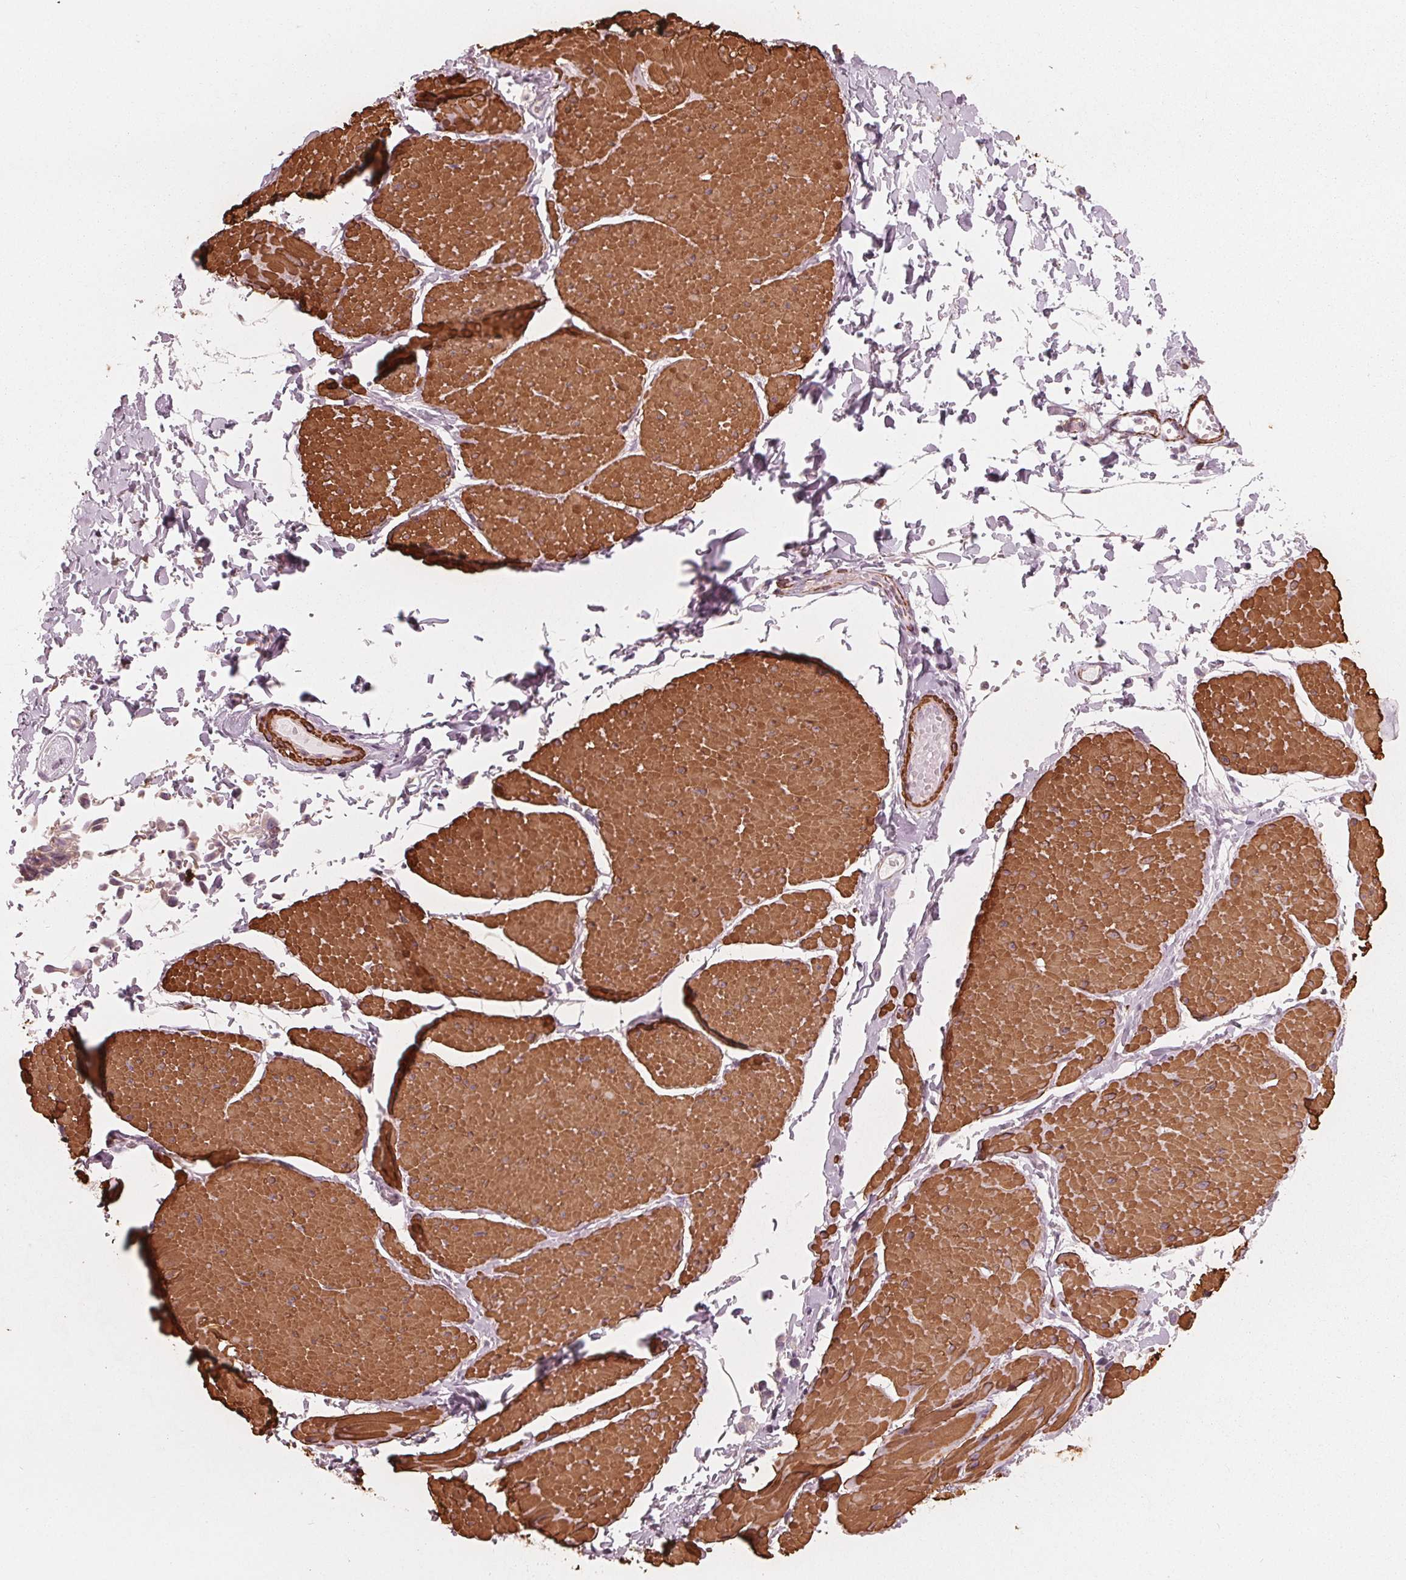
{"staining": {"intensity": "negative", "quantity": "none", "location": "none"}, "tissue": "adipose tissue", "cell_type": "Adipocytes", "image_type": "normal", "snomed": [{"axis": "morphology", "description": "Normal tissue, NOS"}, {"axis": "topography", "description": "Smooth muscle"}, {"axis": "topography", "description": "Peripheral nerve tissue"}], "caption": "The histopathology image displays no significant expression in adipocytes of adipose tissue. Nuclei are stained in blue.", "gene": "MIER3", "patient": {"sex": "male", "age": 58}}